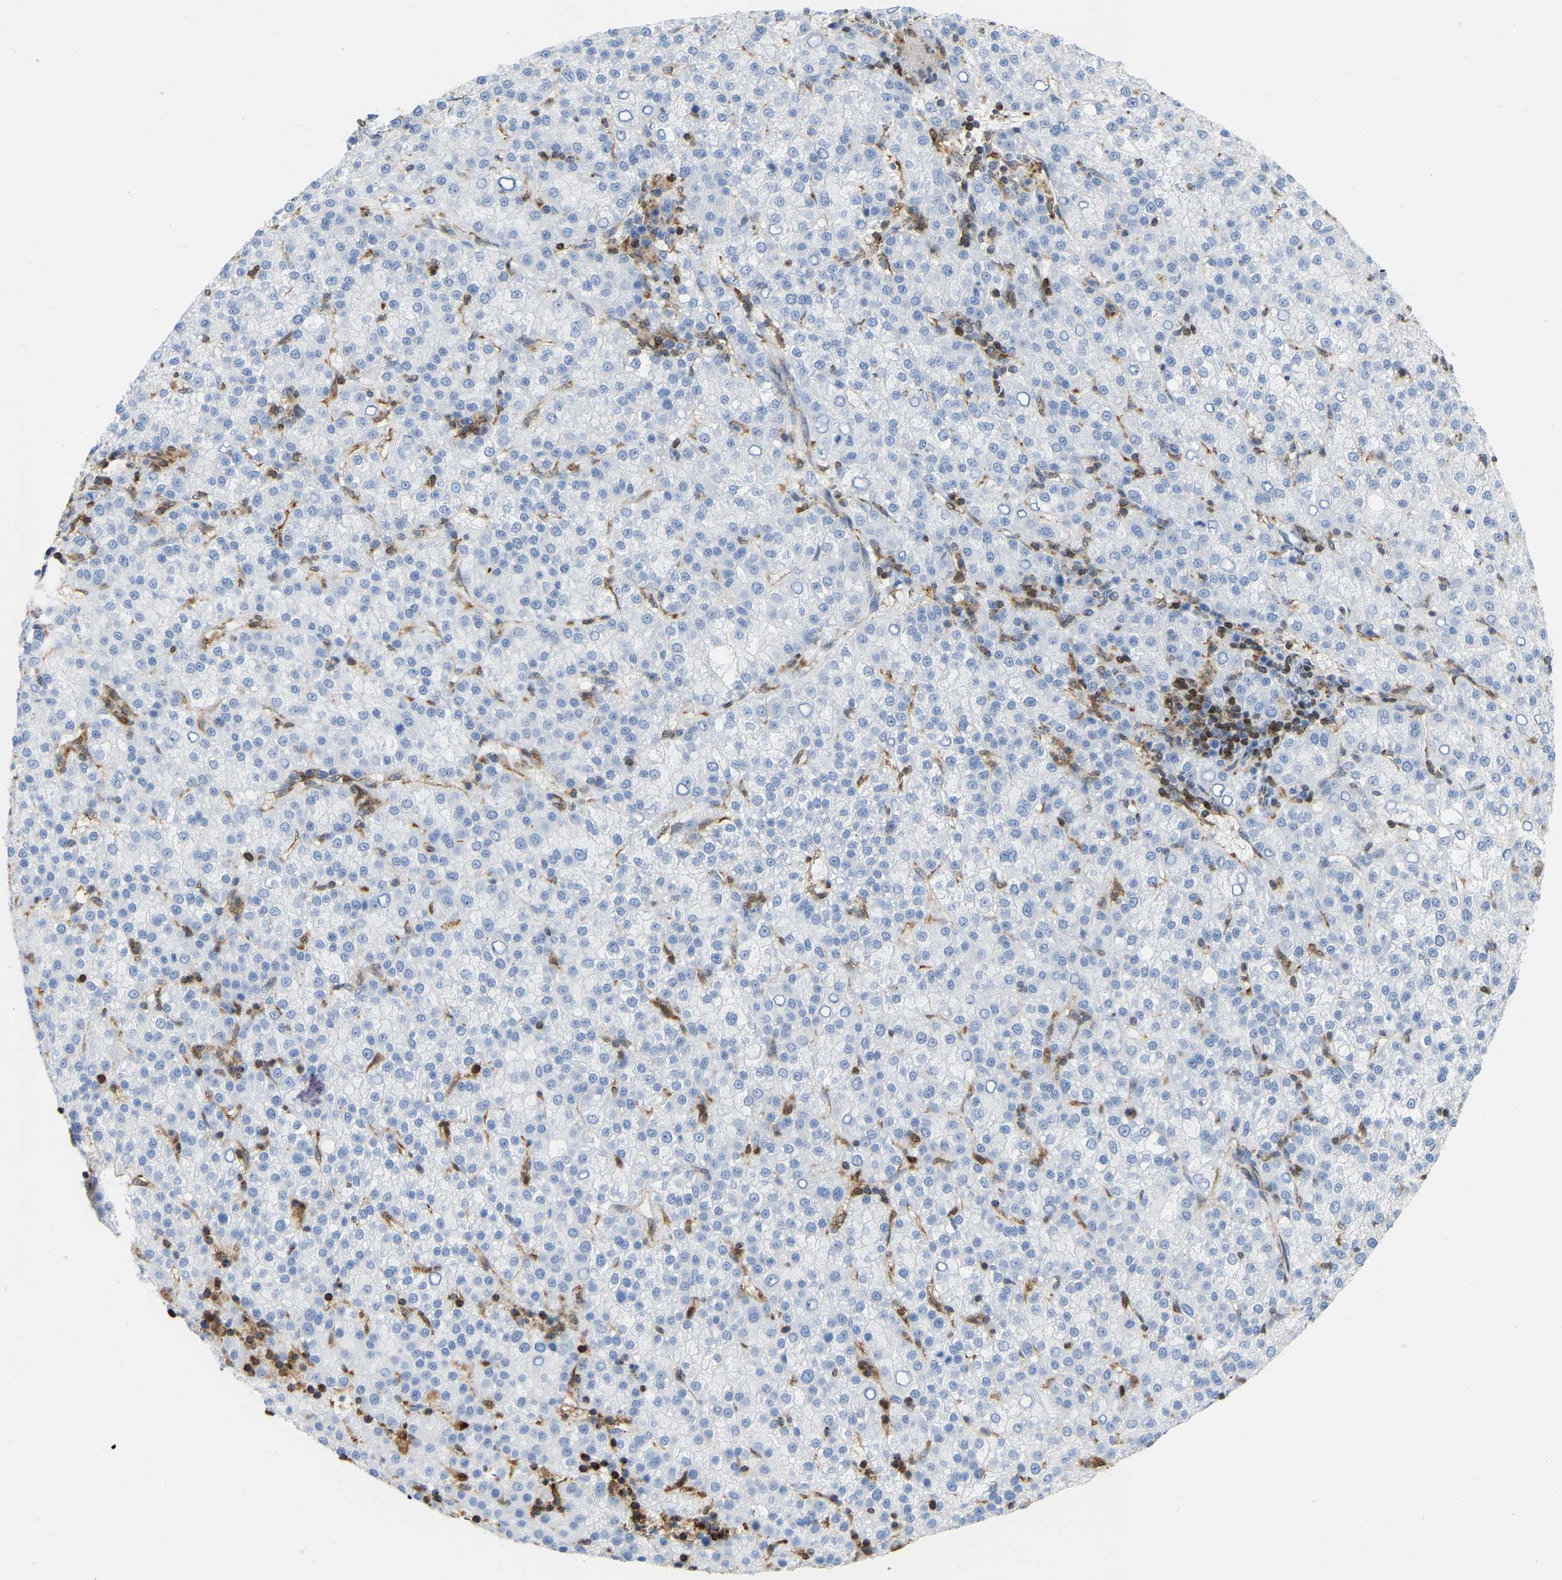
{"staining": {"intensity": "negative", "quantity": "none", "location": "none"}, "tissue": "liver cancer", "cell_type": "Tumor cells", "image_type": "cancer", "snomed": [{"axis": "morphology", "description": "Carcinoma, Hepatocellular, NOS"}, {"axis": "topography", "description": "Liver"}], "caption": "Hepatocellular carcinoma (liver) stained for a protein using IHC demonstrates no expression tumor cells.", "gene": "GIMAP4", "patient": {"sex": "female", "age": 58}}